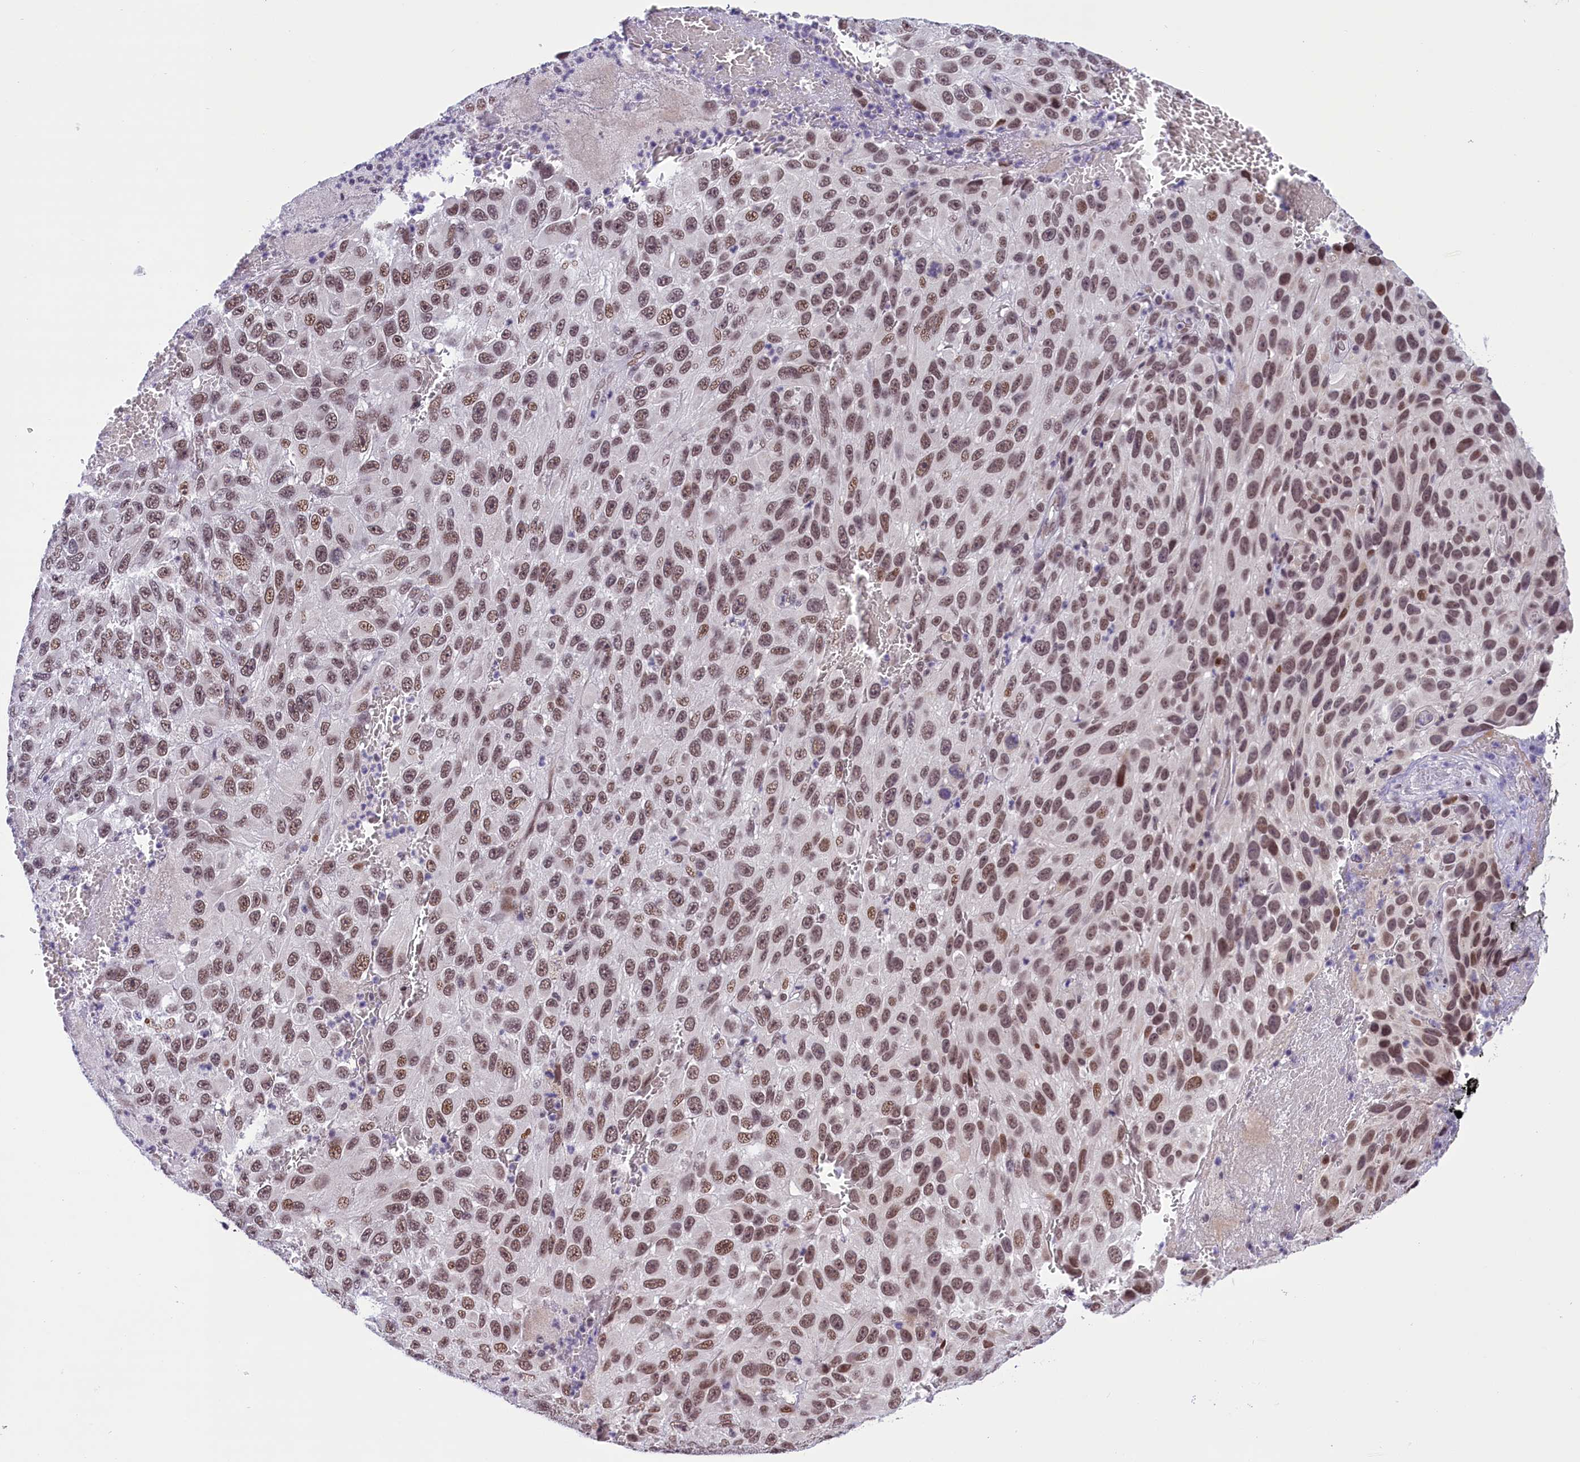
{"staining": {"intensity": "moderate", "quantity": ">75%", "location": "nuclear"}, "tissue": "melanoma", "cell_type": "Tumor cells", "image_type": "cancer", "snomed": [{"axis": "morphology", "description": "Normal tissue, NOS"}, {"axis": "morphology", "description": "Malignant melanoma, NOS"}, {"axis": "topography", "description": "Skin"}], "caption": "IHC photomicrograph of human melanoma stained for a protein (brown), which exhibits medium levels of moderate nuclear staining in approximately >75% of tumor cells.", "gene": "CDYL2", "patient": {"sex": "female", "age": 96}}